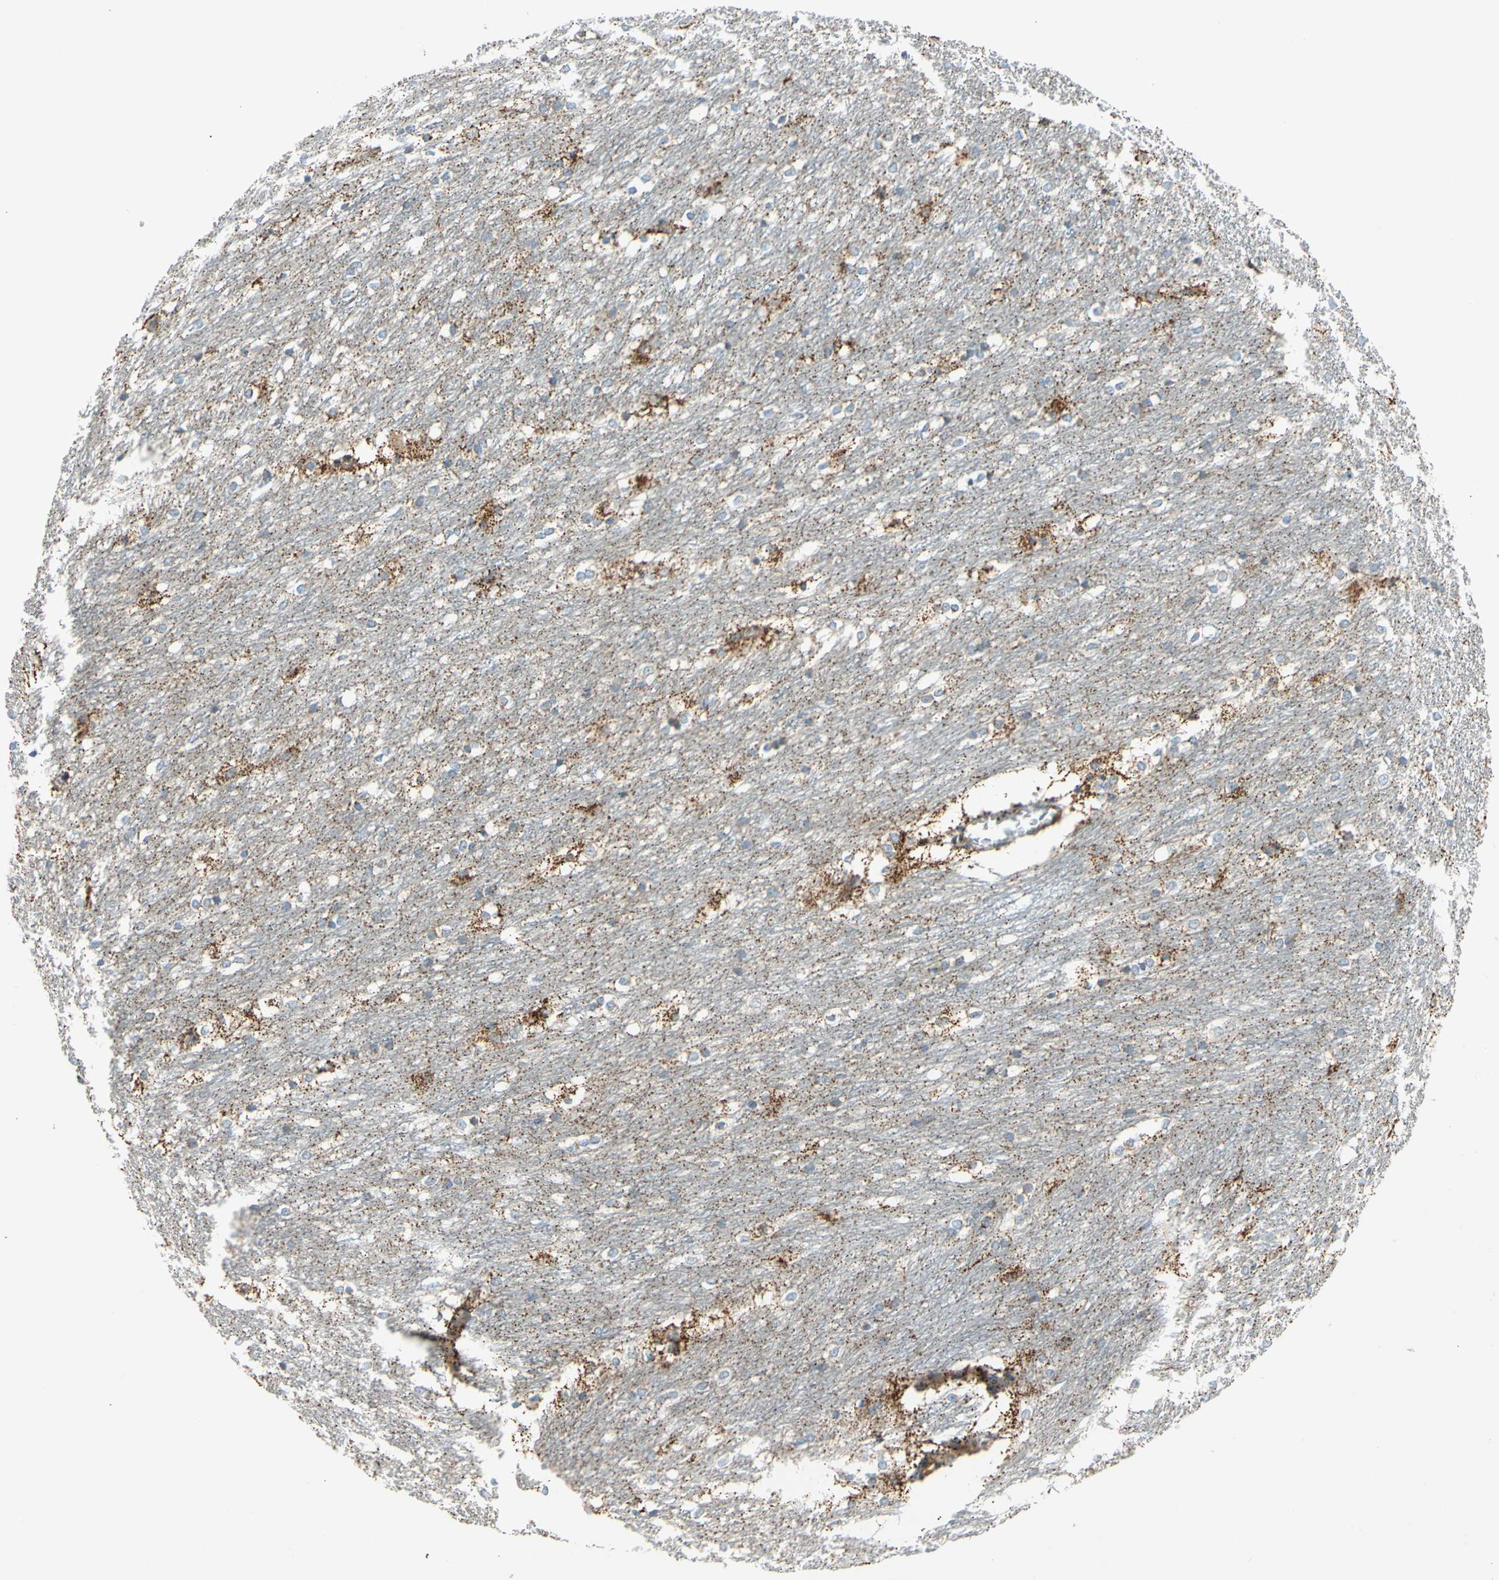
{"staining": {"intensity": "strong", "quantity": "<25%", "location": "cytoplasmic/membranous"}, "tissue": "caudate", "cell_type": "Glial cells", "image_type": "normal", "snomed": [{"axis": "morphology", "description": "Normal tissue, NOS"}, {"axis": "topography", "description": "Lateral ventricle wall"}], "caption": "Approximately <25% of glial cells in unremarkable human caudate show strong cytoplasmic/membranous protein staining as visualized by brown immunohistochemical staining.", "gene": "LY6G6F", "patient": {"sex": "female", "age": 19}}